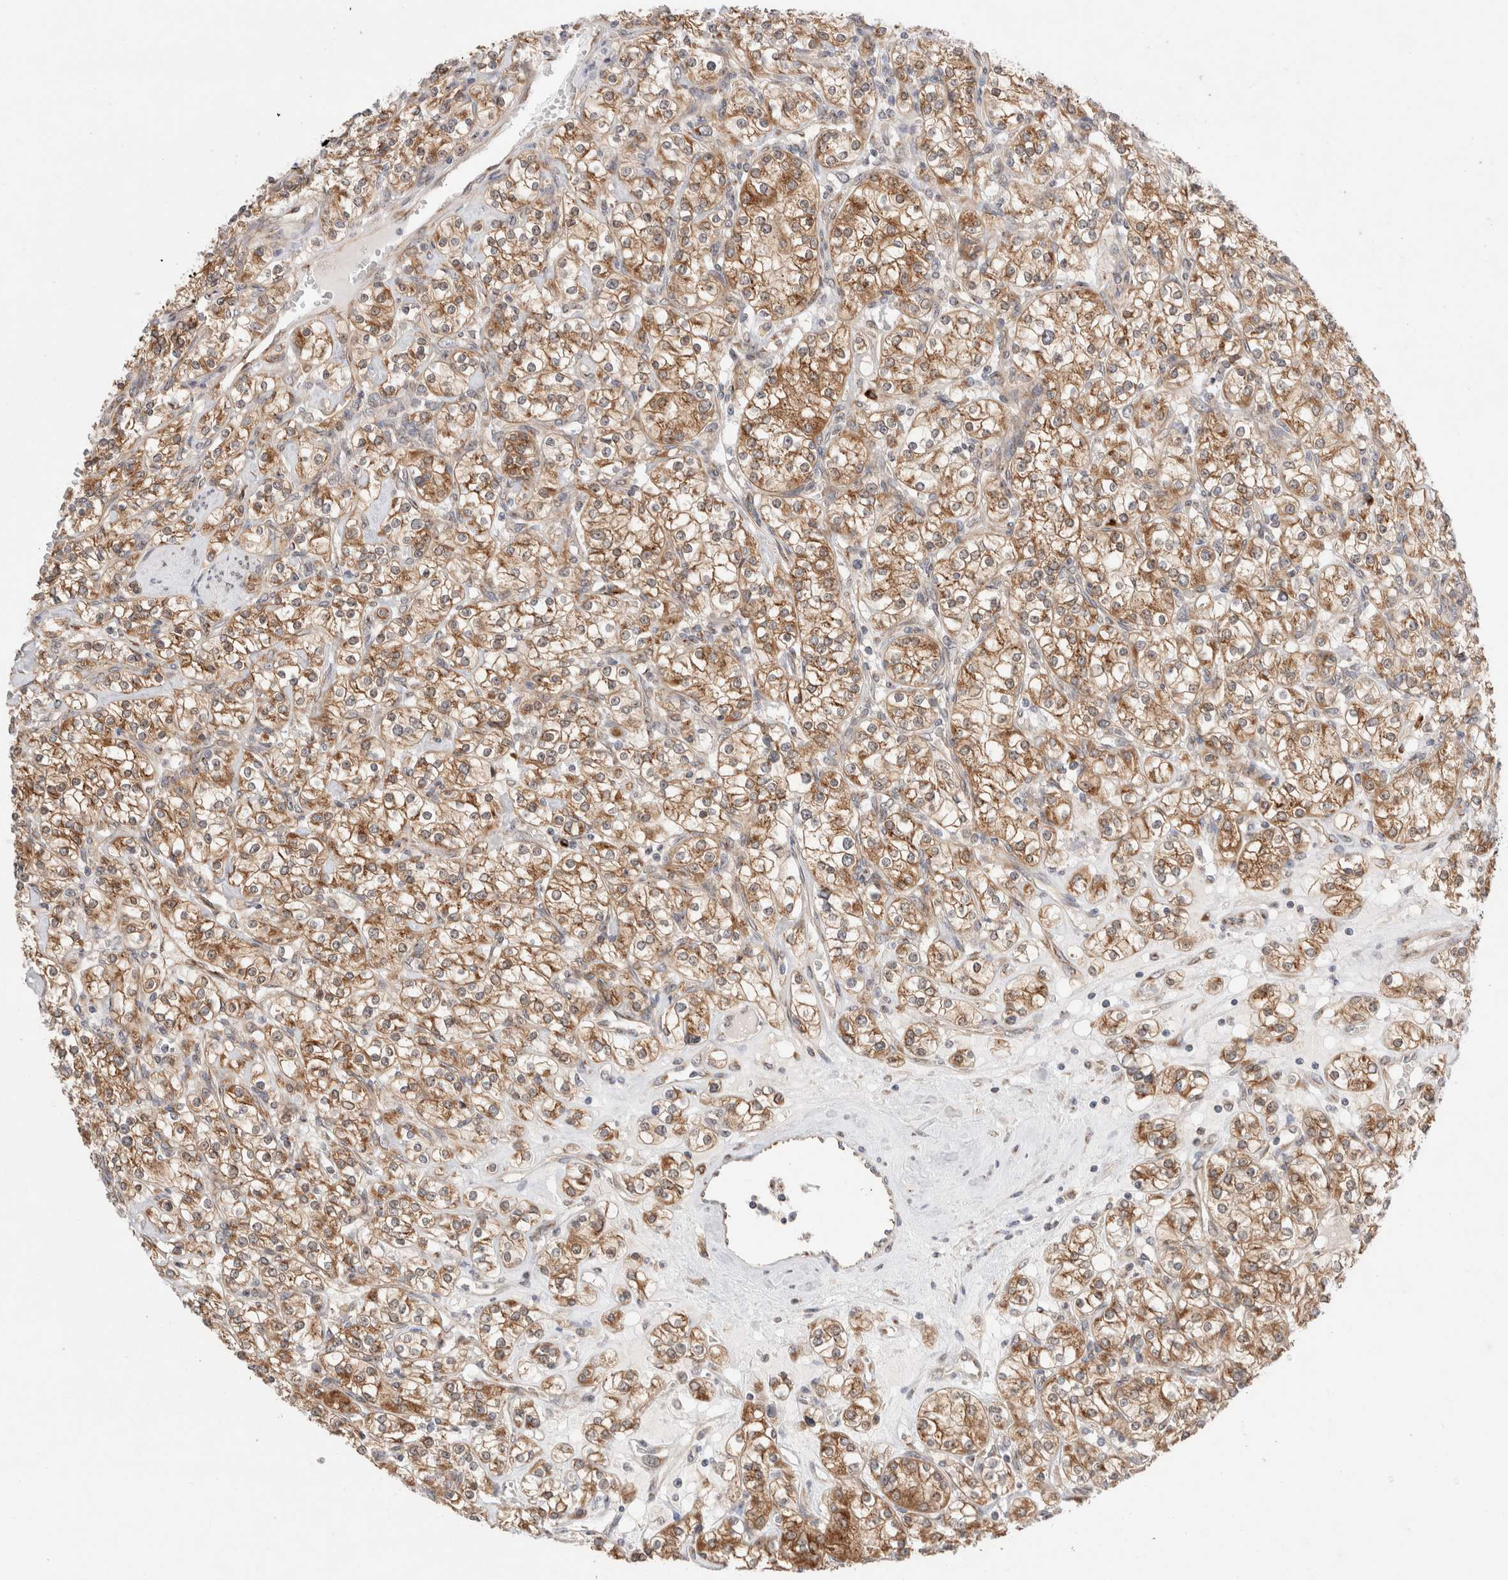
{"staining": {"intensity": "moderate", "quantity": ">75%", "location": "cytoplasmic/membranous"}, "tissue": "renal cancer", "cell_type": "Tumor cells", "image_type": "cancer", "snomed": [{"axis": "morphology", "description": "Adenocarcinoma, NOS"}, {"axis": "topography", "description": "Kidney"}], "caption": "This is a micrograph of immunohistochemistry staining of renal cancer (adenocarcinoma), which shows moderate expression in the cytoplasmic/membranous of tumor cells.", "gene": "LMAN2L", "patient": {"sex": "male", "age": 77}}